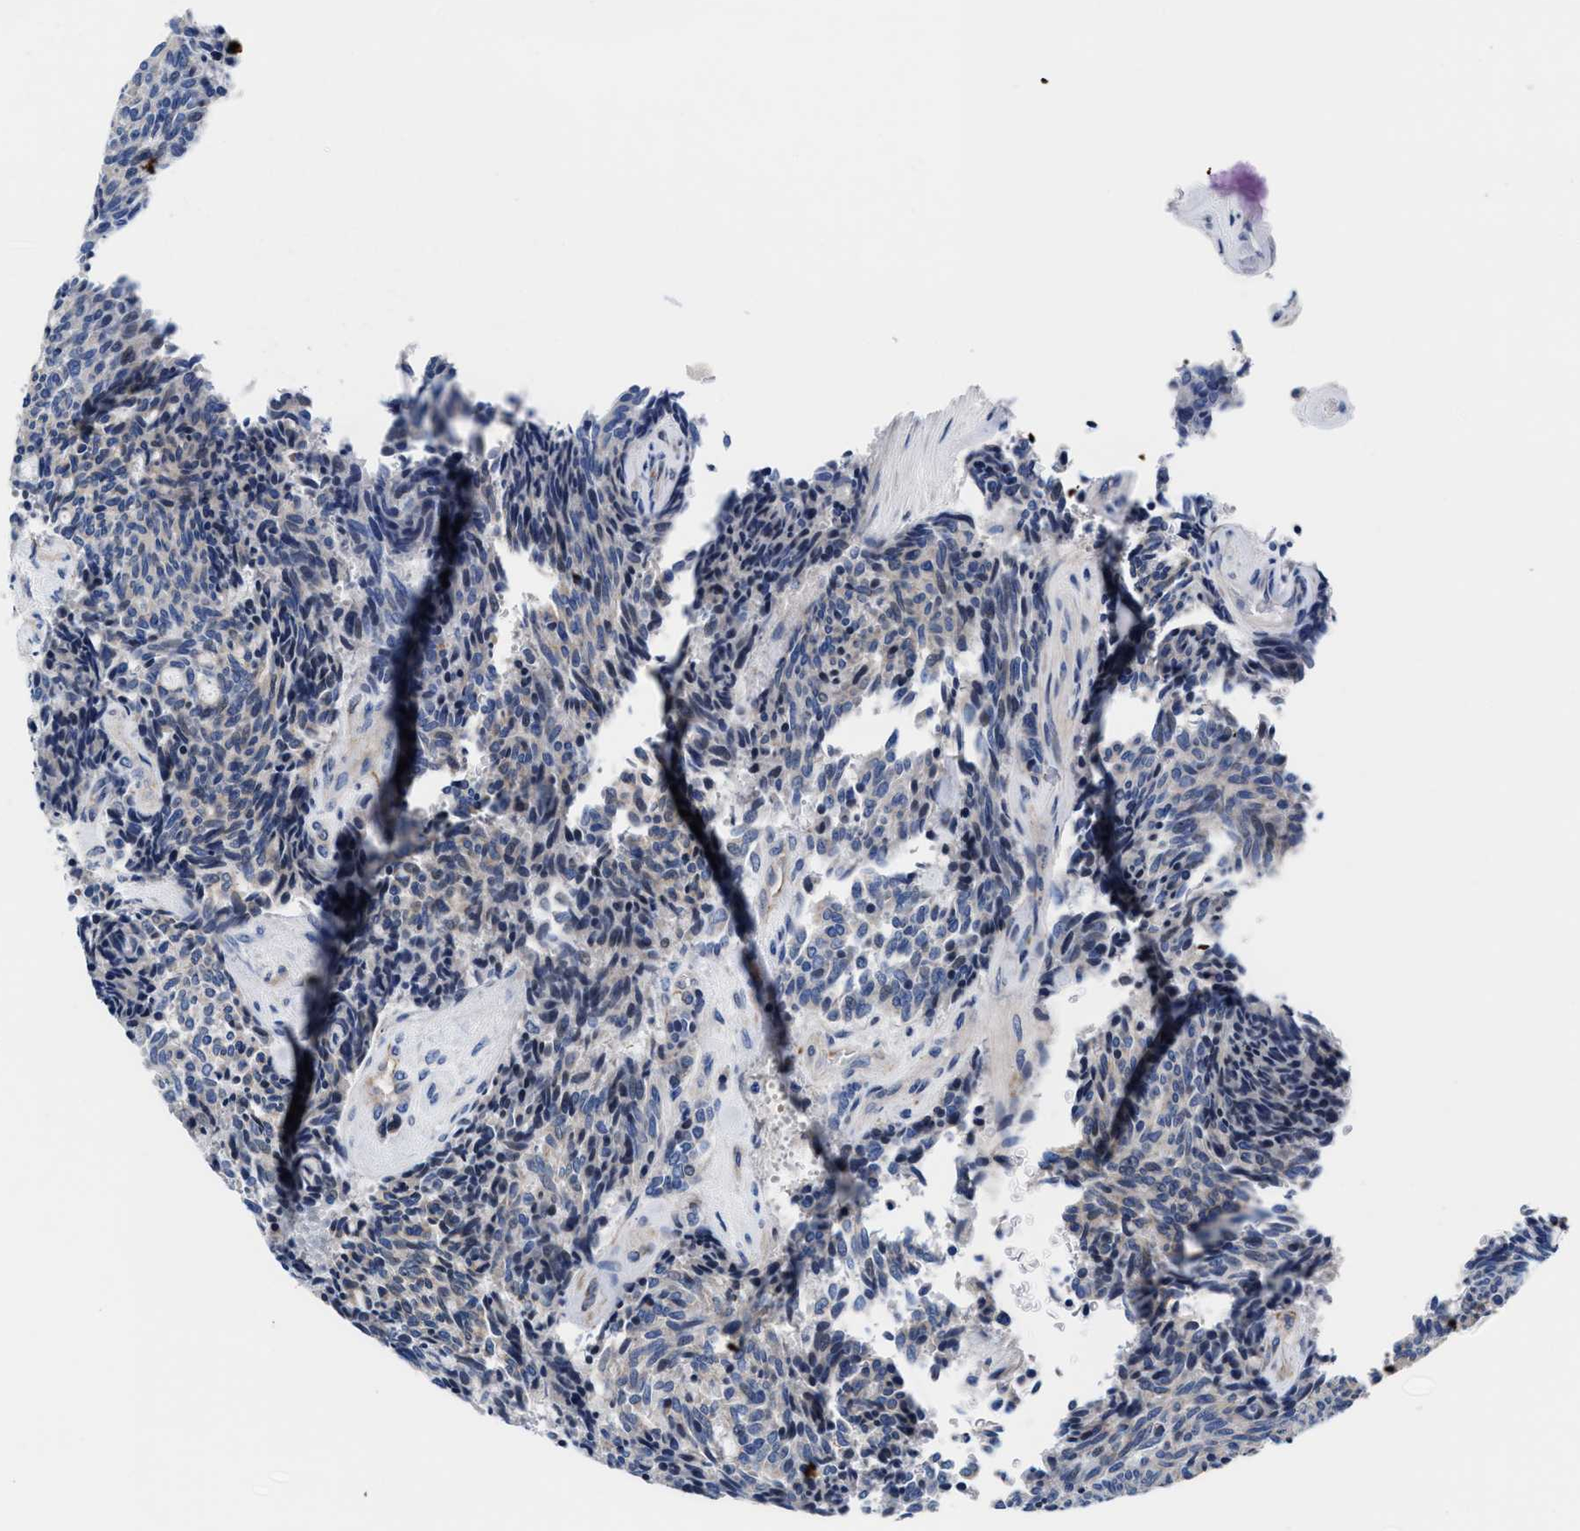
{"staining": {"intensity": "negative", "quantity": "none", "location": "none"}, "tissue": "carcinoid", "cell_type": "Tumor cells", "image_type": "cancer", "snomed": [{"axis": "morphology", "description": "Carcinoid, malignant, NOS"}, {"axis": "topography", "description": "Pancreas"}], "caption": "Immunohistochemical staining of malignant carcinoid displays no significant staining in tumor cells.", "gene": "DHRS13", "patient": {"sex": "female", "age": 54}}